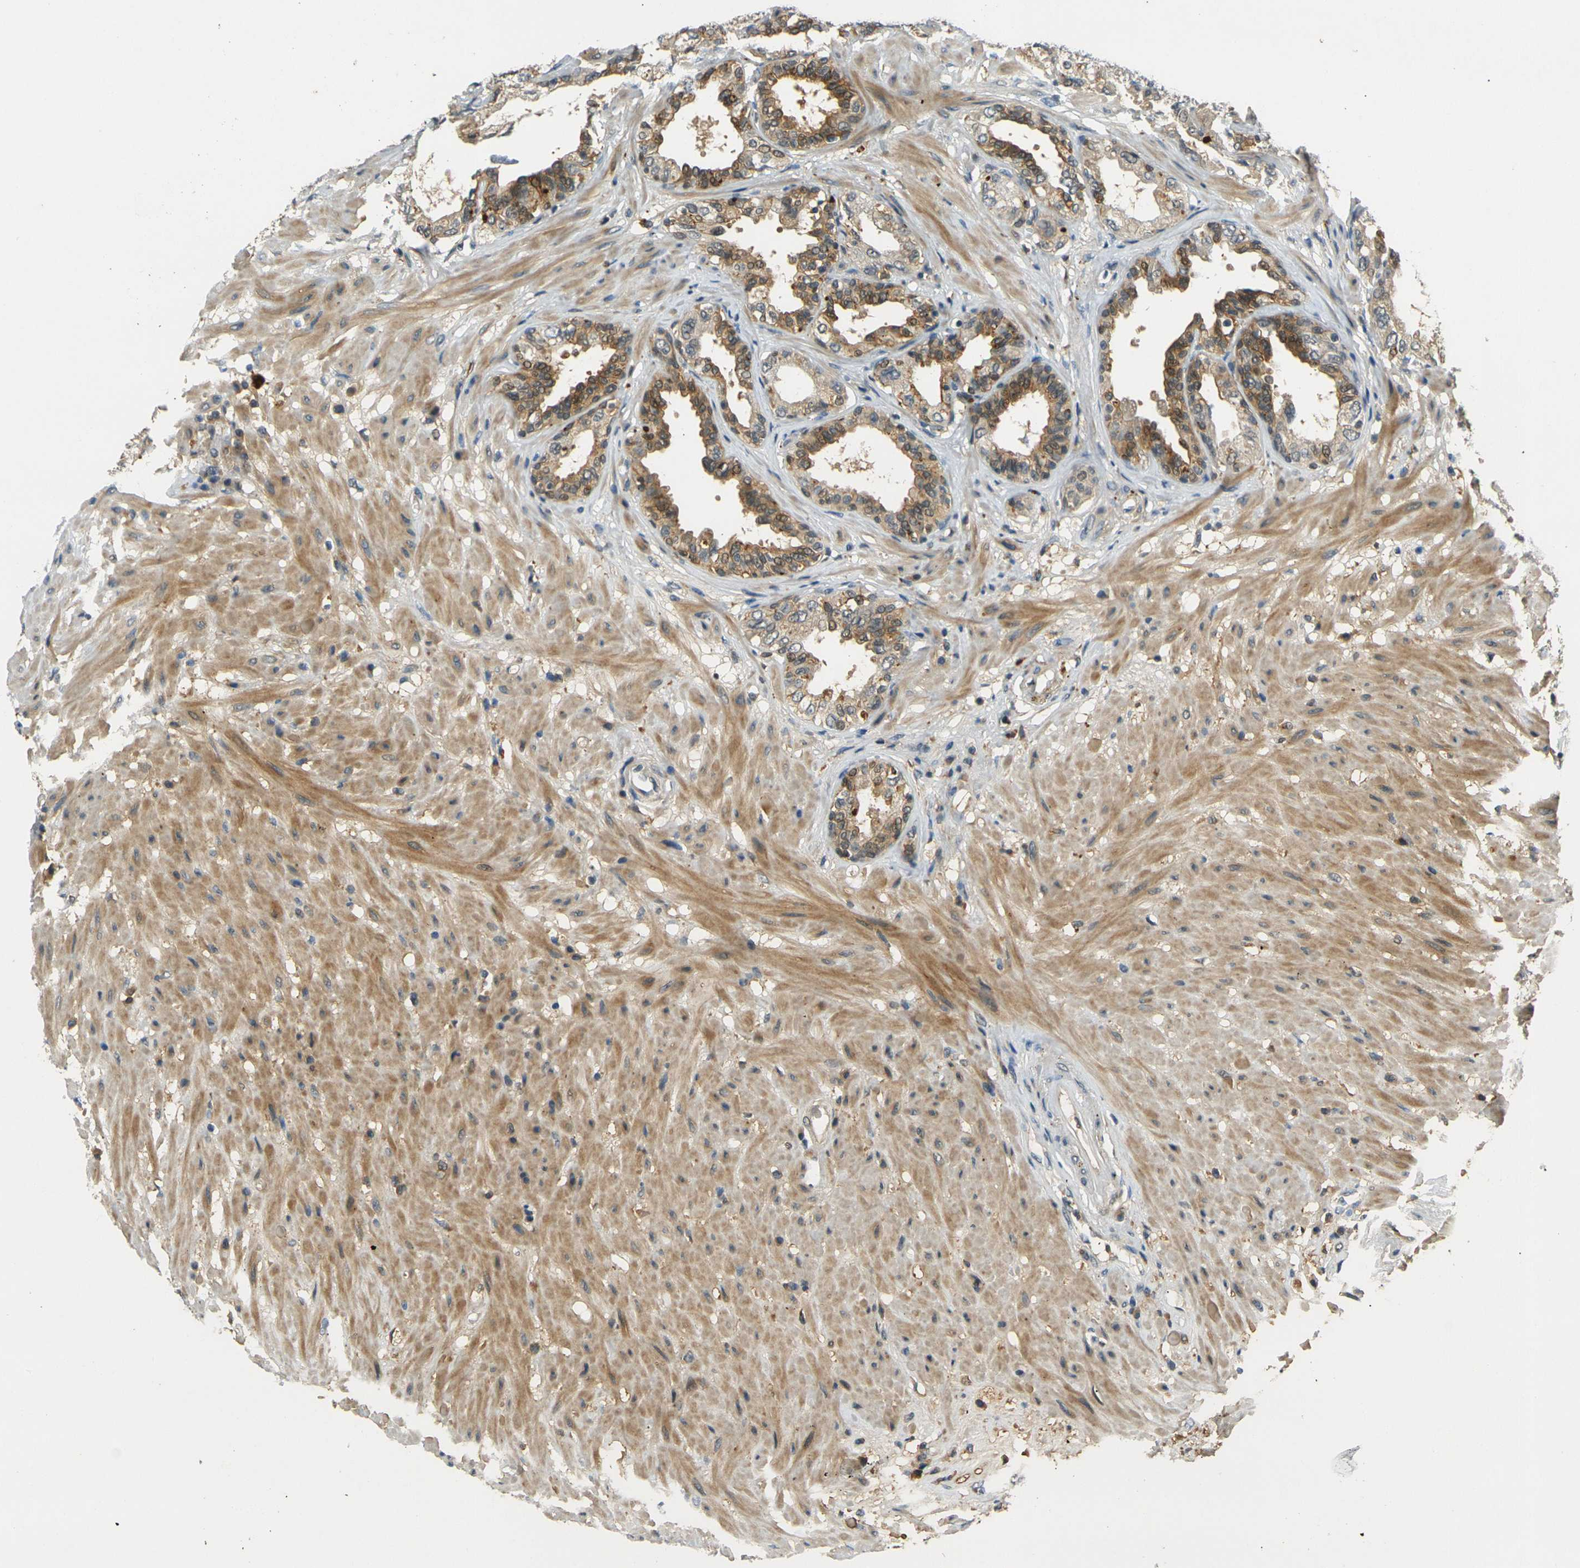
{"staining": {"intensity": "moderate", "quantity": ">75%", "location": "cytoplasmic/membranous"}, "tissue": "seminal vesicle", "cell_type": "Glandular cells", "image_type": "normal", "snomed": [{"axis": "morphology", "description": "Normal tissue, NOS"}, {"axis": "topography", "description": "Seminal veicle"}], "caption": "Brown immunohistochemical staining in benign seminal vesicle demonstrates moderate cytoplasmic/membranous expression in approximately >75% of glandular cells. The staining was performed using DAB (3,3'-diaminobenzidine) to visualize the protein expression in brown, while the nuclei were stained in blue with hematoxylin (Magnification: 20x).", "gene": "PIGL", "patient": {"sex": "male", "age": 61}}